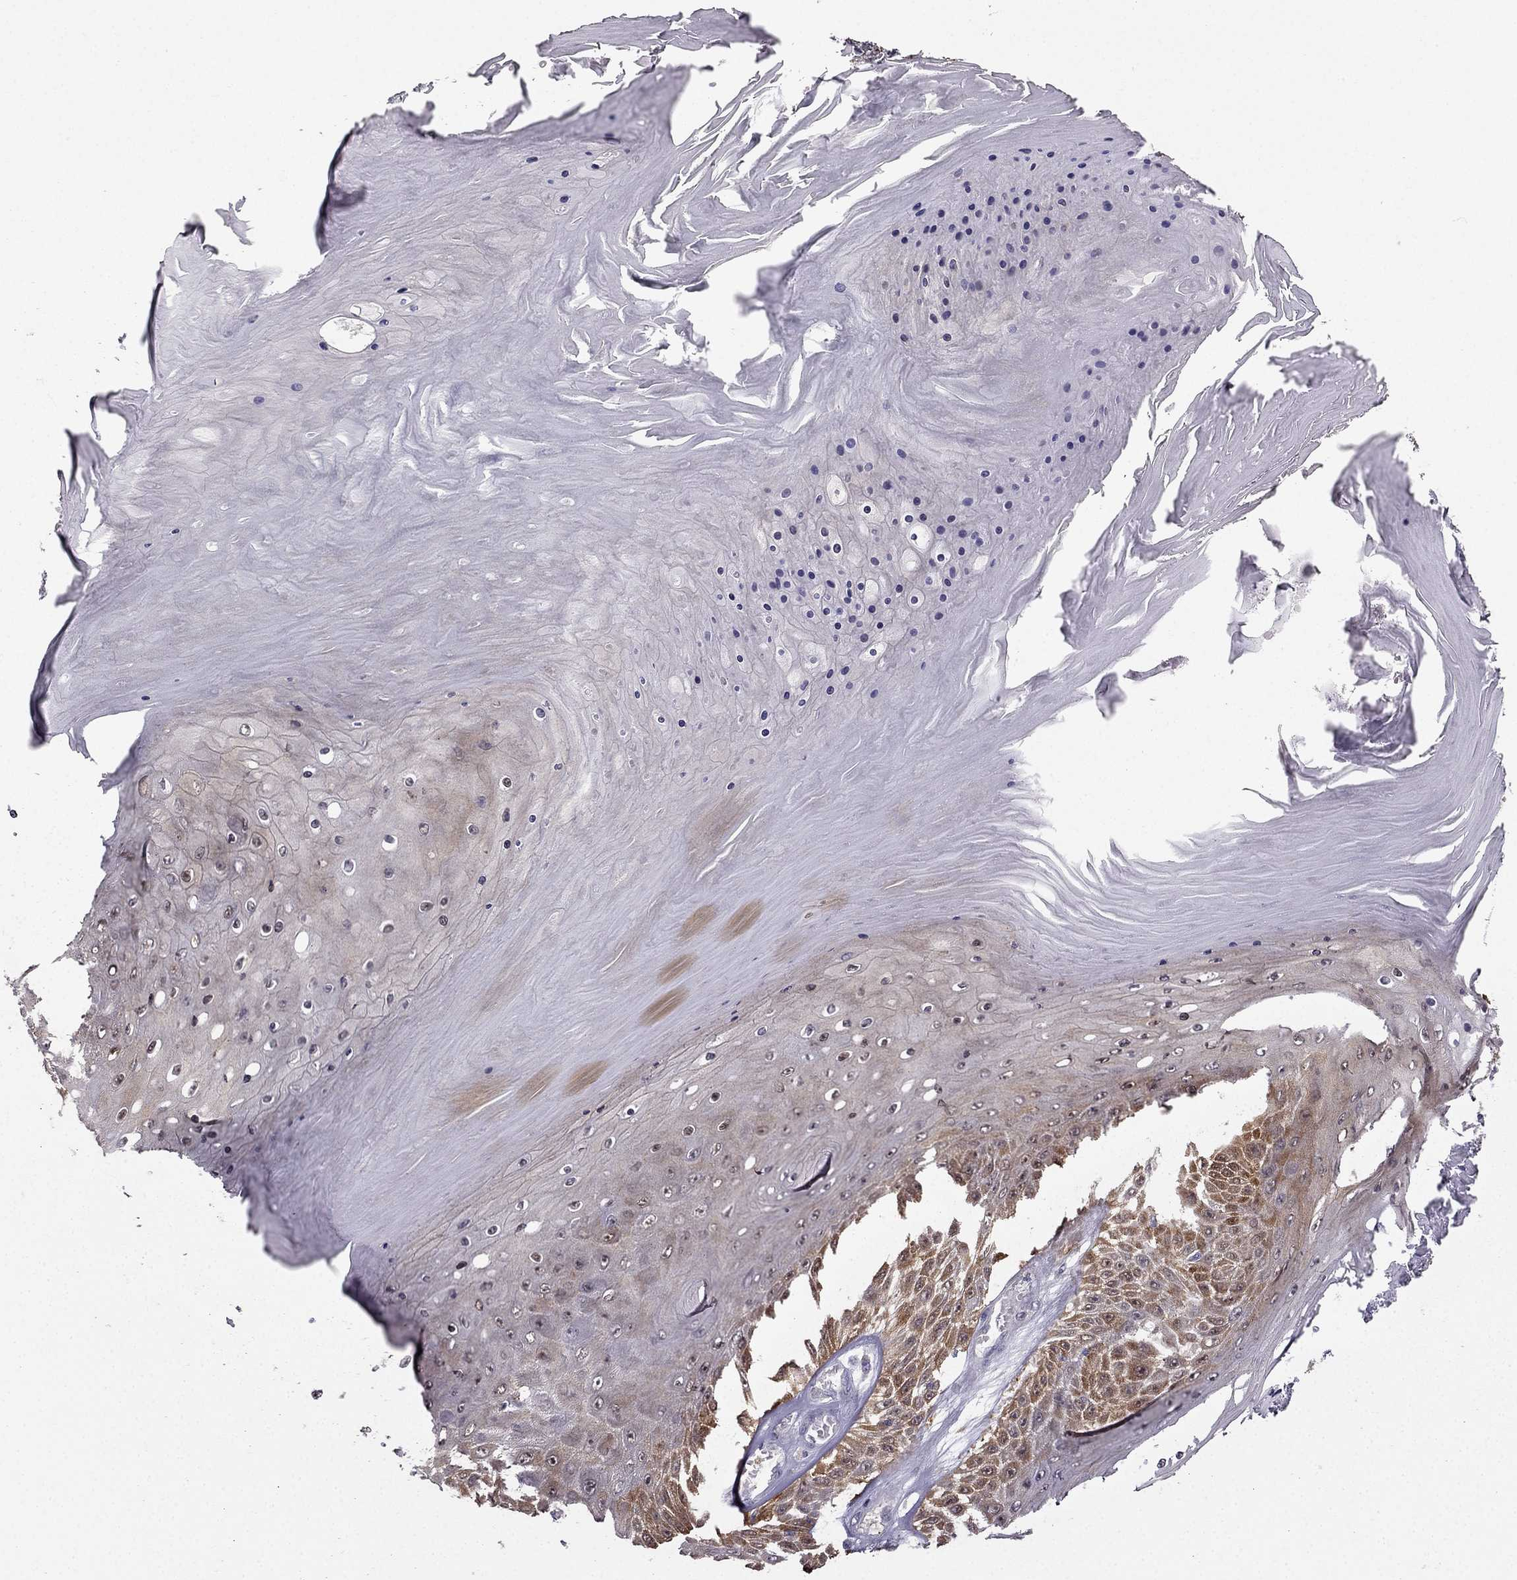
{"staining": {"intensity": "moderate", "quantity": "<25%", "location": "cytoplasmic/membranous"}, "tissue": "skin cancer", "cell_type": "Tumor cells", "image_type": "cancer", "snomed": [{"axis": "morphology", "description": "Squamous cell carcinoma, NOS"}, {"axis": "topography", "description": "Skin"}], "caption": "The image reveals staining of skin cancer (squamous cell carcinoma), revealing moderate cytoplasmic/membranous protein positivity (brown color) within tumor cells. The staining is performed using DAB (3,3'-diaminobenzidine) brown chromogen to label protein expression. The nuclei are counter-stained blue using hematoxylin.", "gene": "NQO1", "patient": {"sex": "male", "age": 62}}